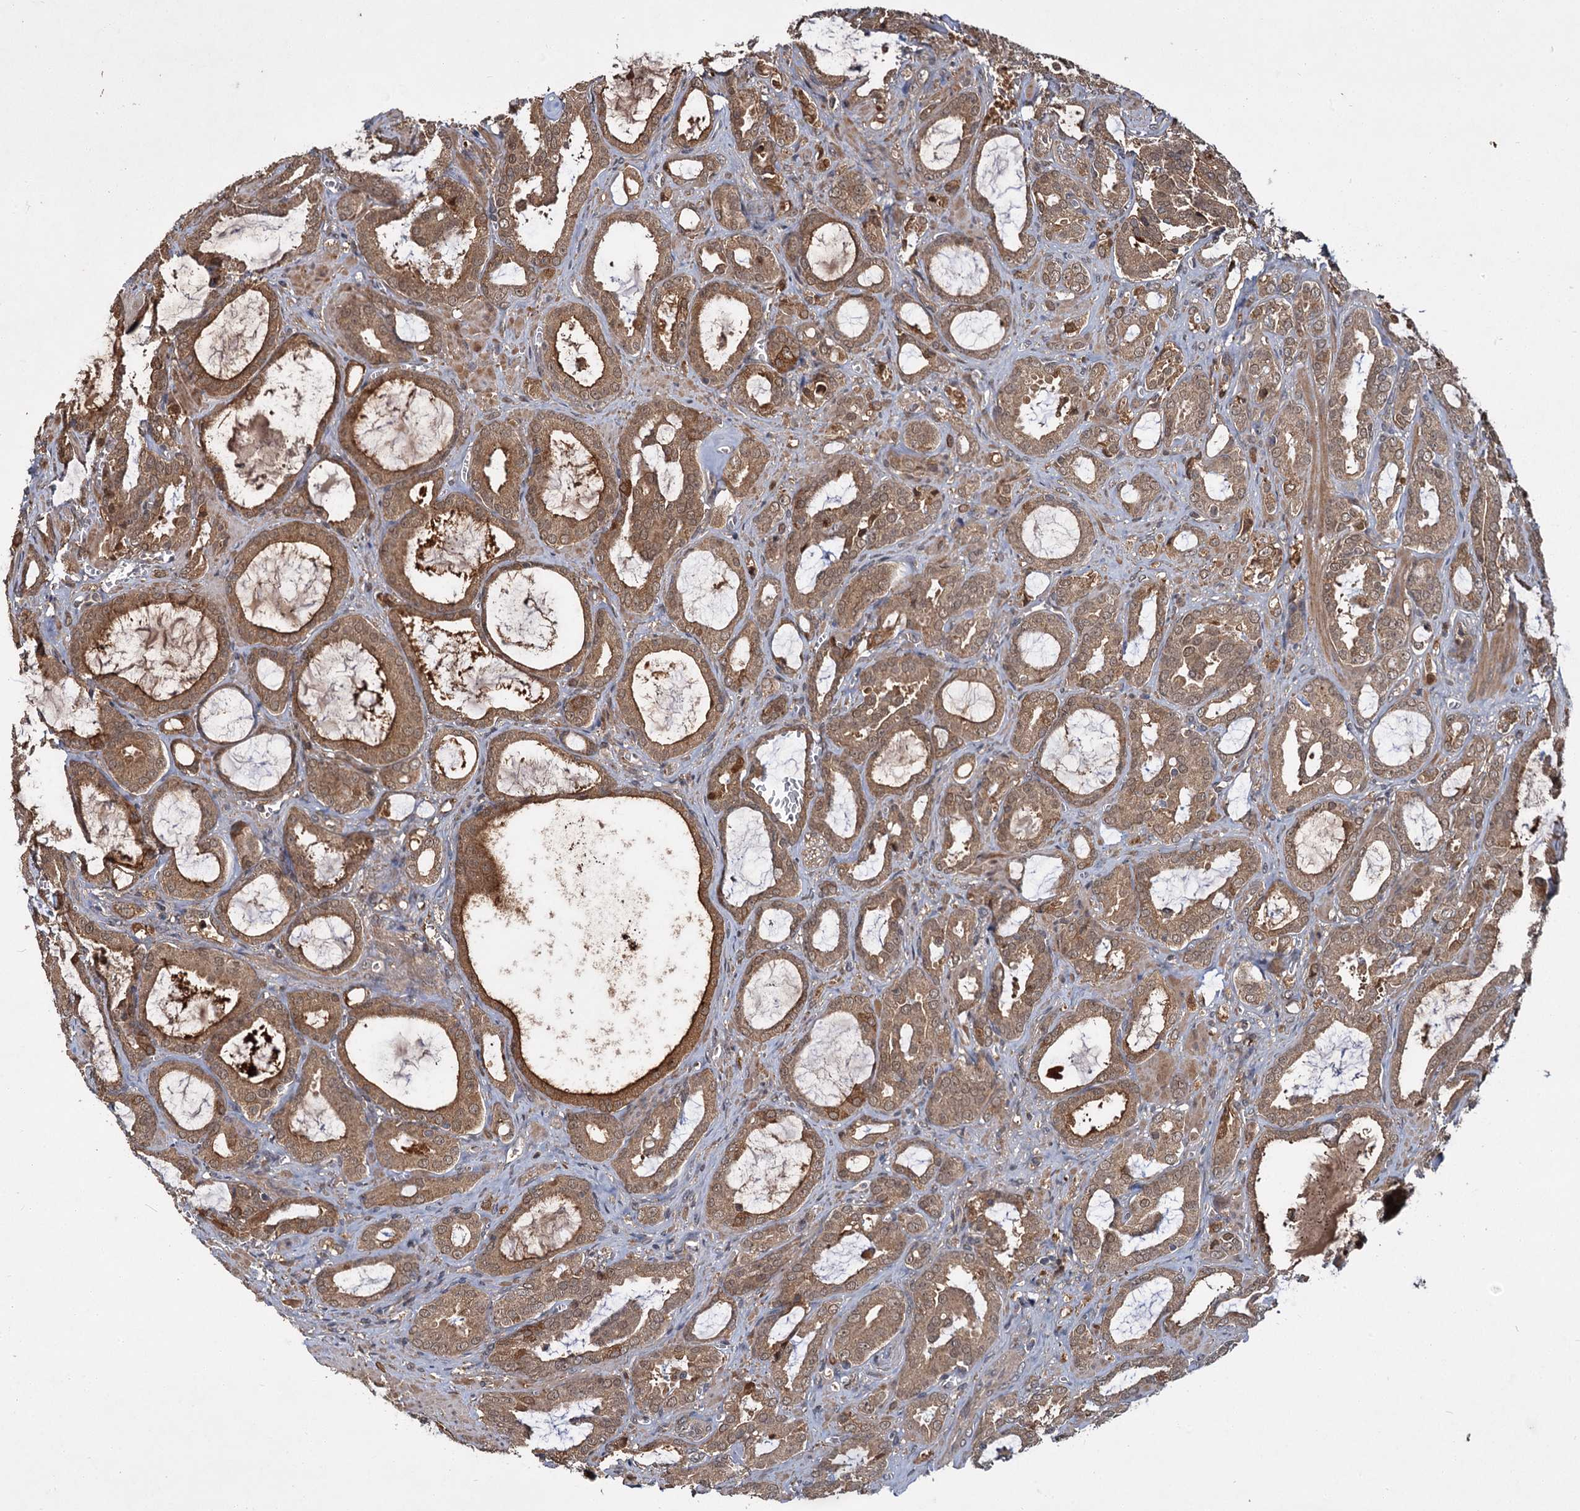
{"staining": {"intensity": "moderate", "quantity": ">75%", "location": "cytoplasmic/membranous"}, "tissue": "prostate cancer", "cell_type": "Tumor cells", "image_type": "cancer", "snomed": [{"axis": "morphology", "description": "Adenocarcinoma, High grade"}, {"axis": "topography", "description": "Prostate"}], "caption": "Prostate cancer (high-grade adenocarcinoma) tissue shows moderate cytoplasmic/membranous positivity in about >75% of tumor cells, visualized by immunohistochemistry. Nuclei are stained in blue.", "gene": "MBD6", "patient": {"sex": "male", "age": 72}}